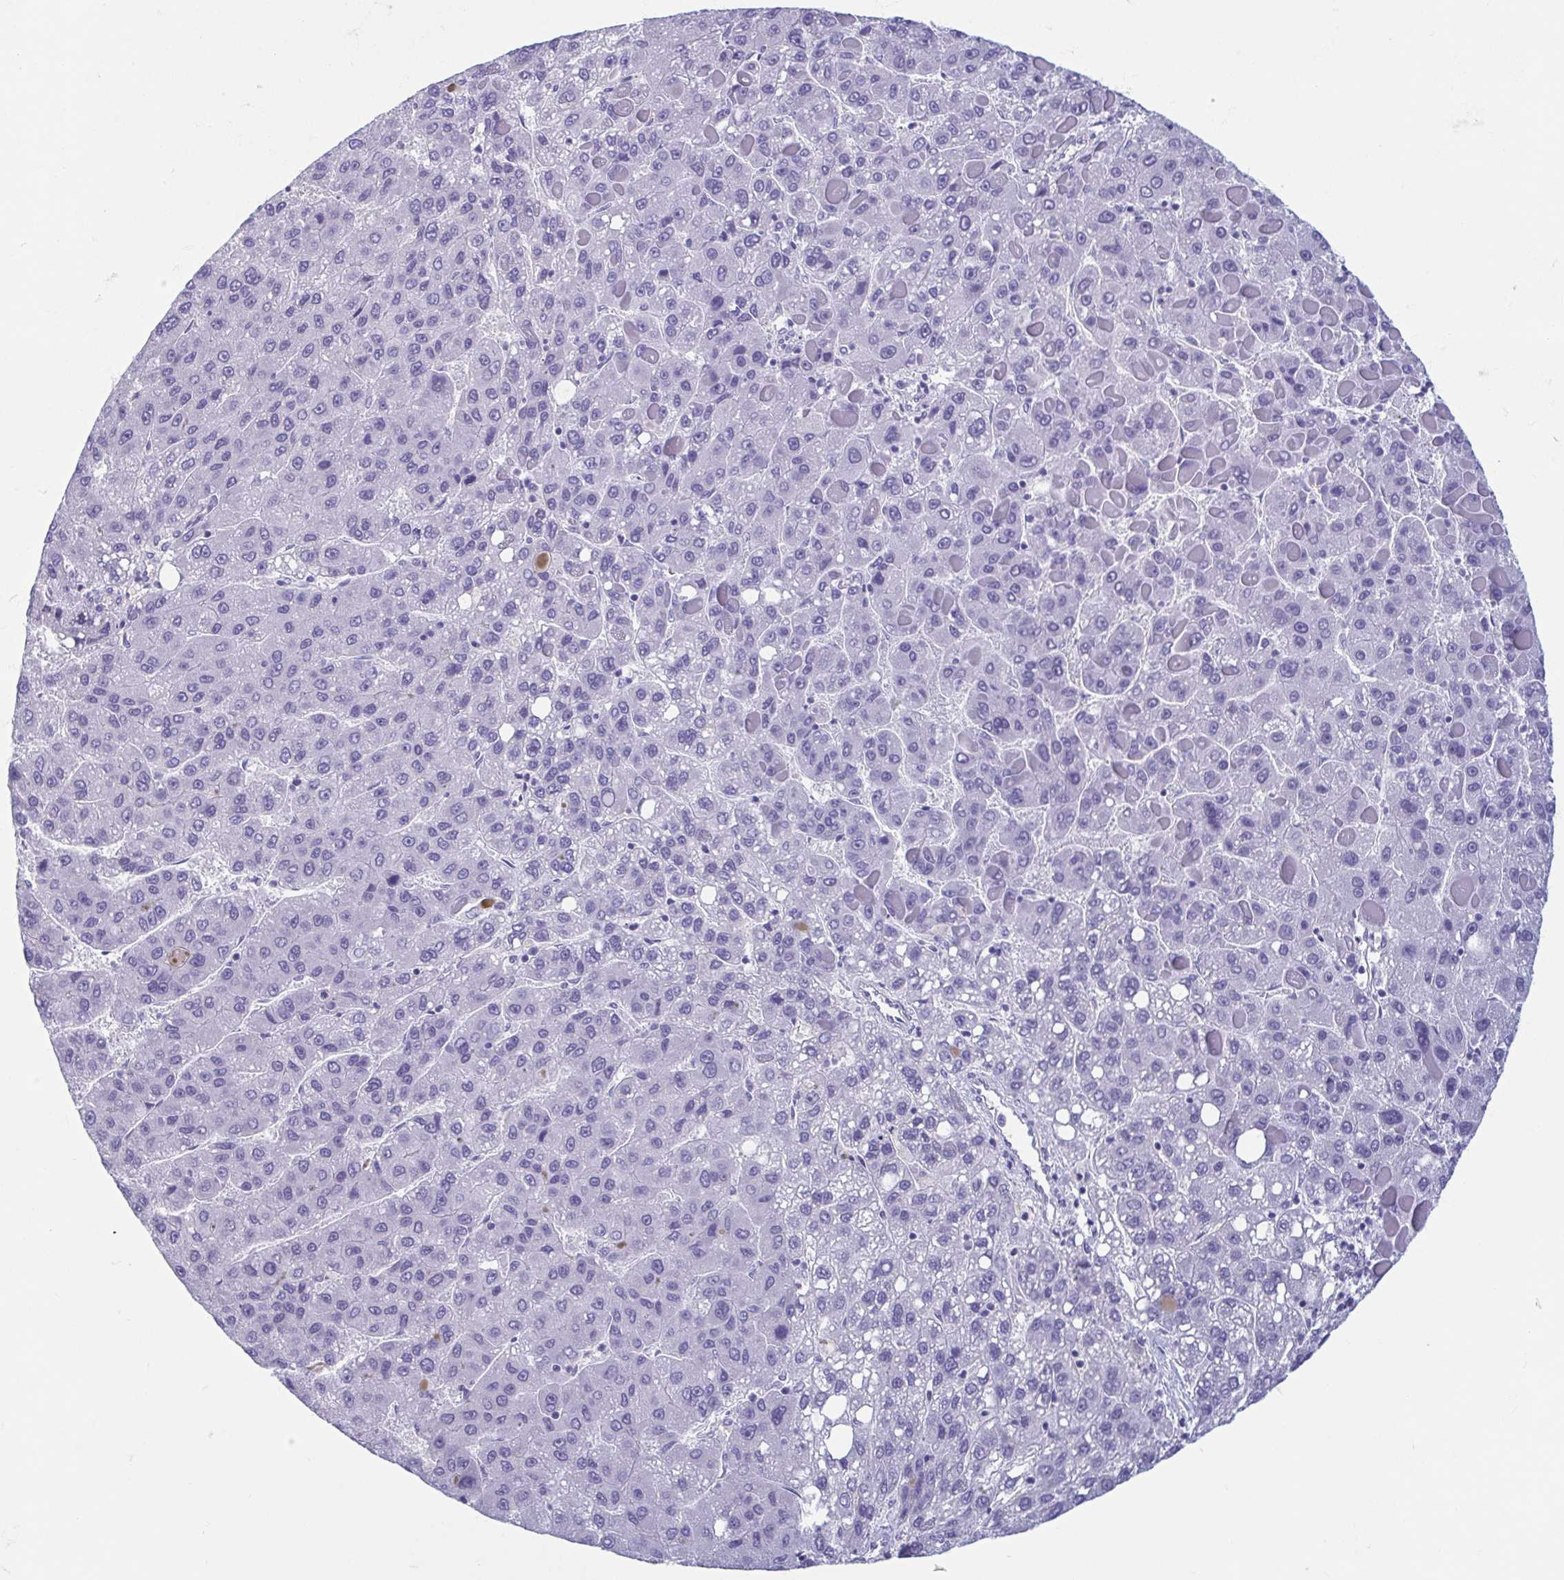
{"staining": {"intensity": "negative", "quantity": "none", "location": "none"}, "tissue": "liver cancer", "cell_type": "Tumor cells", "image_type": "cancer", "snomed": [{"axis": "morphology", "description": "Carcinoma, Hepatocellular, NOS"}, {"axis": "topography", "description": "Liver"}], "caption": "This is an immunohistochemistry (IHC) photomicrograph of hepatocellular carcinoma (liver). There is no expression in tumor cells.", "gene": "MORC4", "patient": {"sex": "female", "age": 82}}